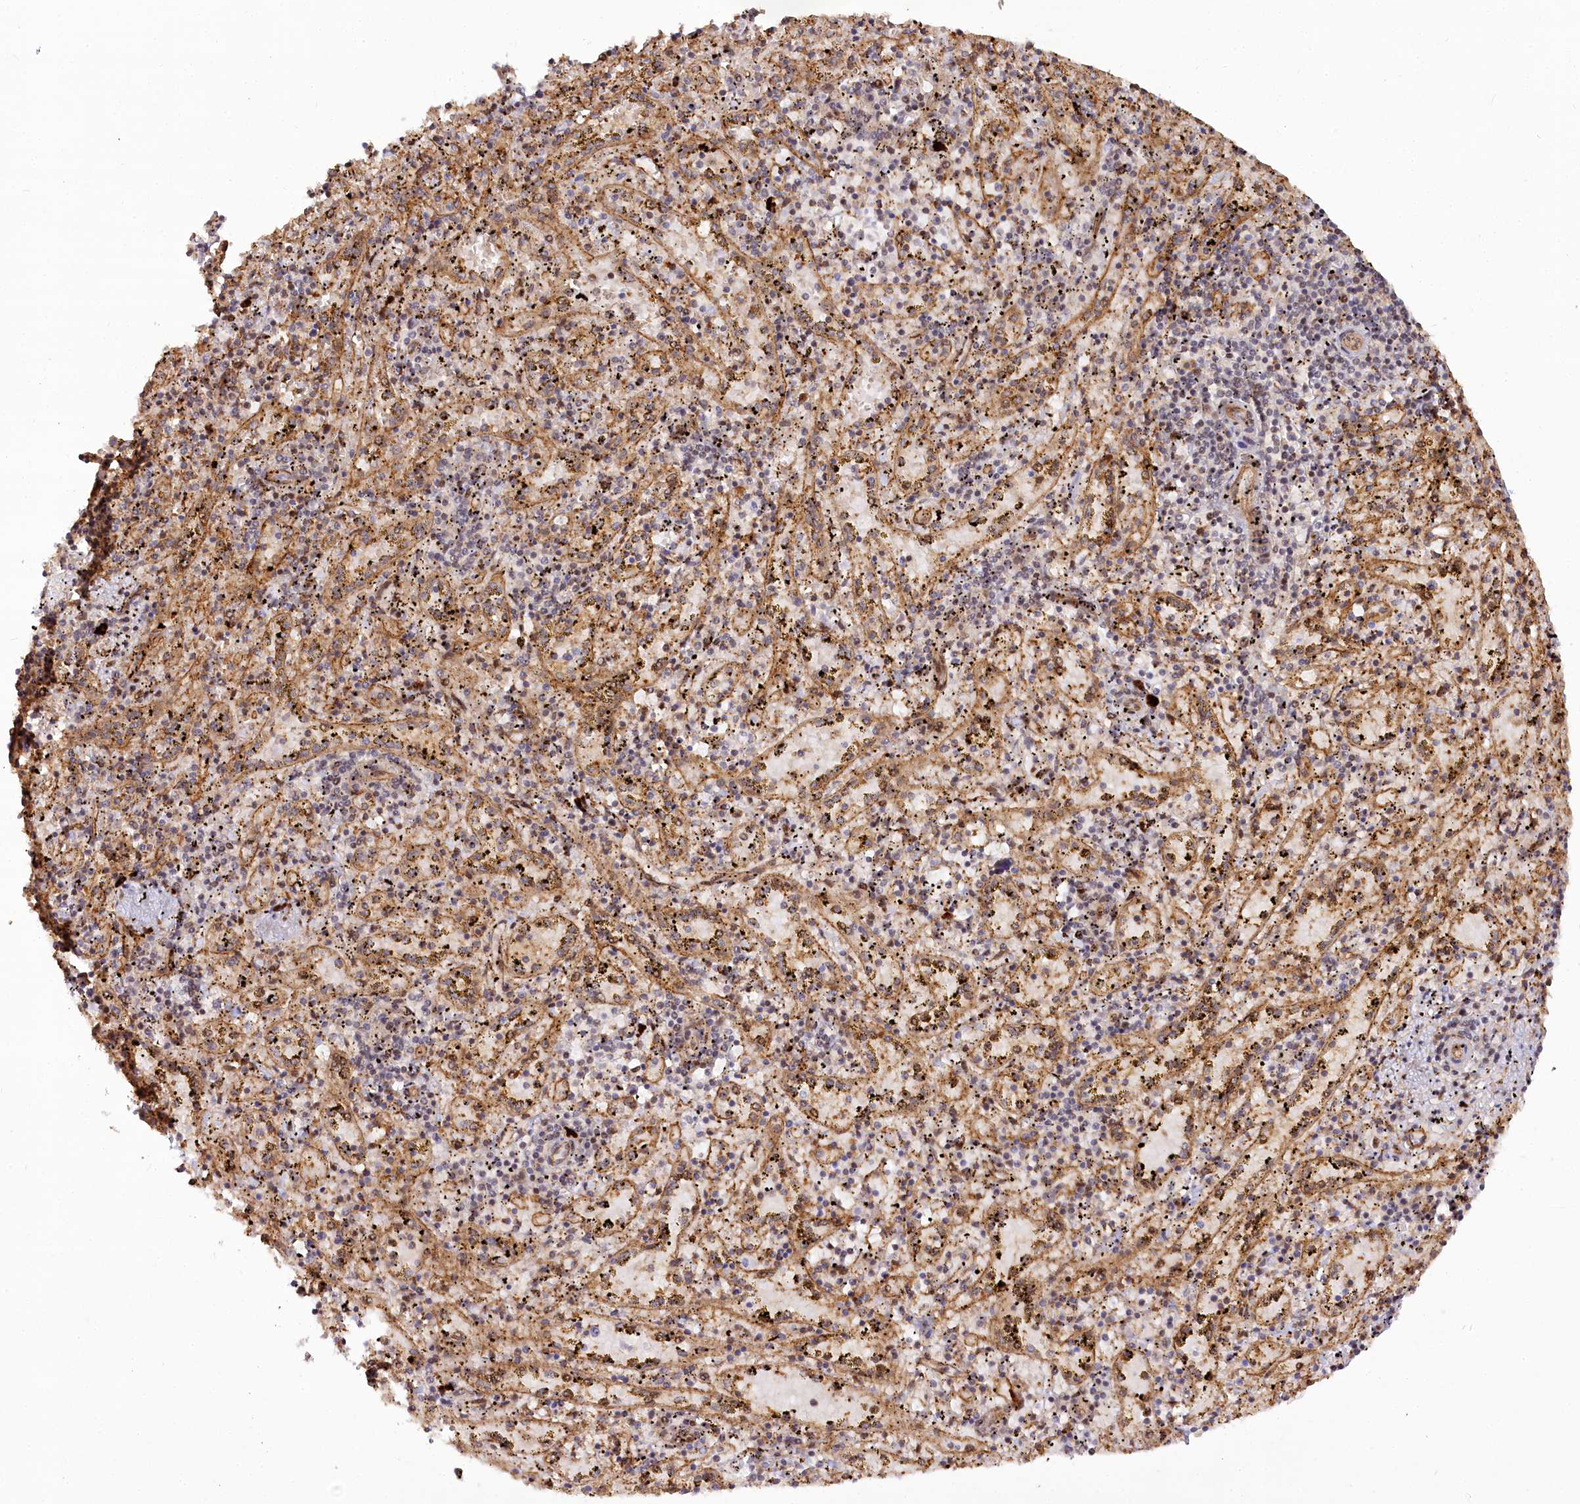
{"staining": {"intensity": "negative", "quantity": "none", "location": "none"}, "tissue": "spleen", "cell_type": "Cells in red pulp", "image_type": "normal", "snomed": [{"axis": "morphology", "description": "Normal tissue, NOS"}, {"axis": "topography", "description": "Spleen"}], "caption": "Immunohistochemical staining of benign spleen reveals no significant positivity in cells in red pulp. The staining was performed using DAB (3,3'-diaminobenzidine) to visualize the protein expression in brown, while the nuclei were stained in blue with hematoxylin (Magnification: 20x).", "gene": "COPG1", "patient": {"sex": "male", "age": 11}}